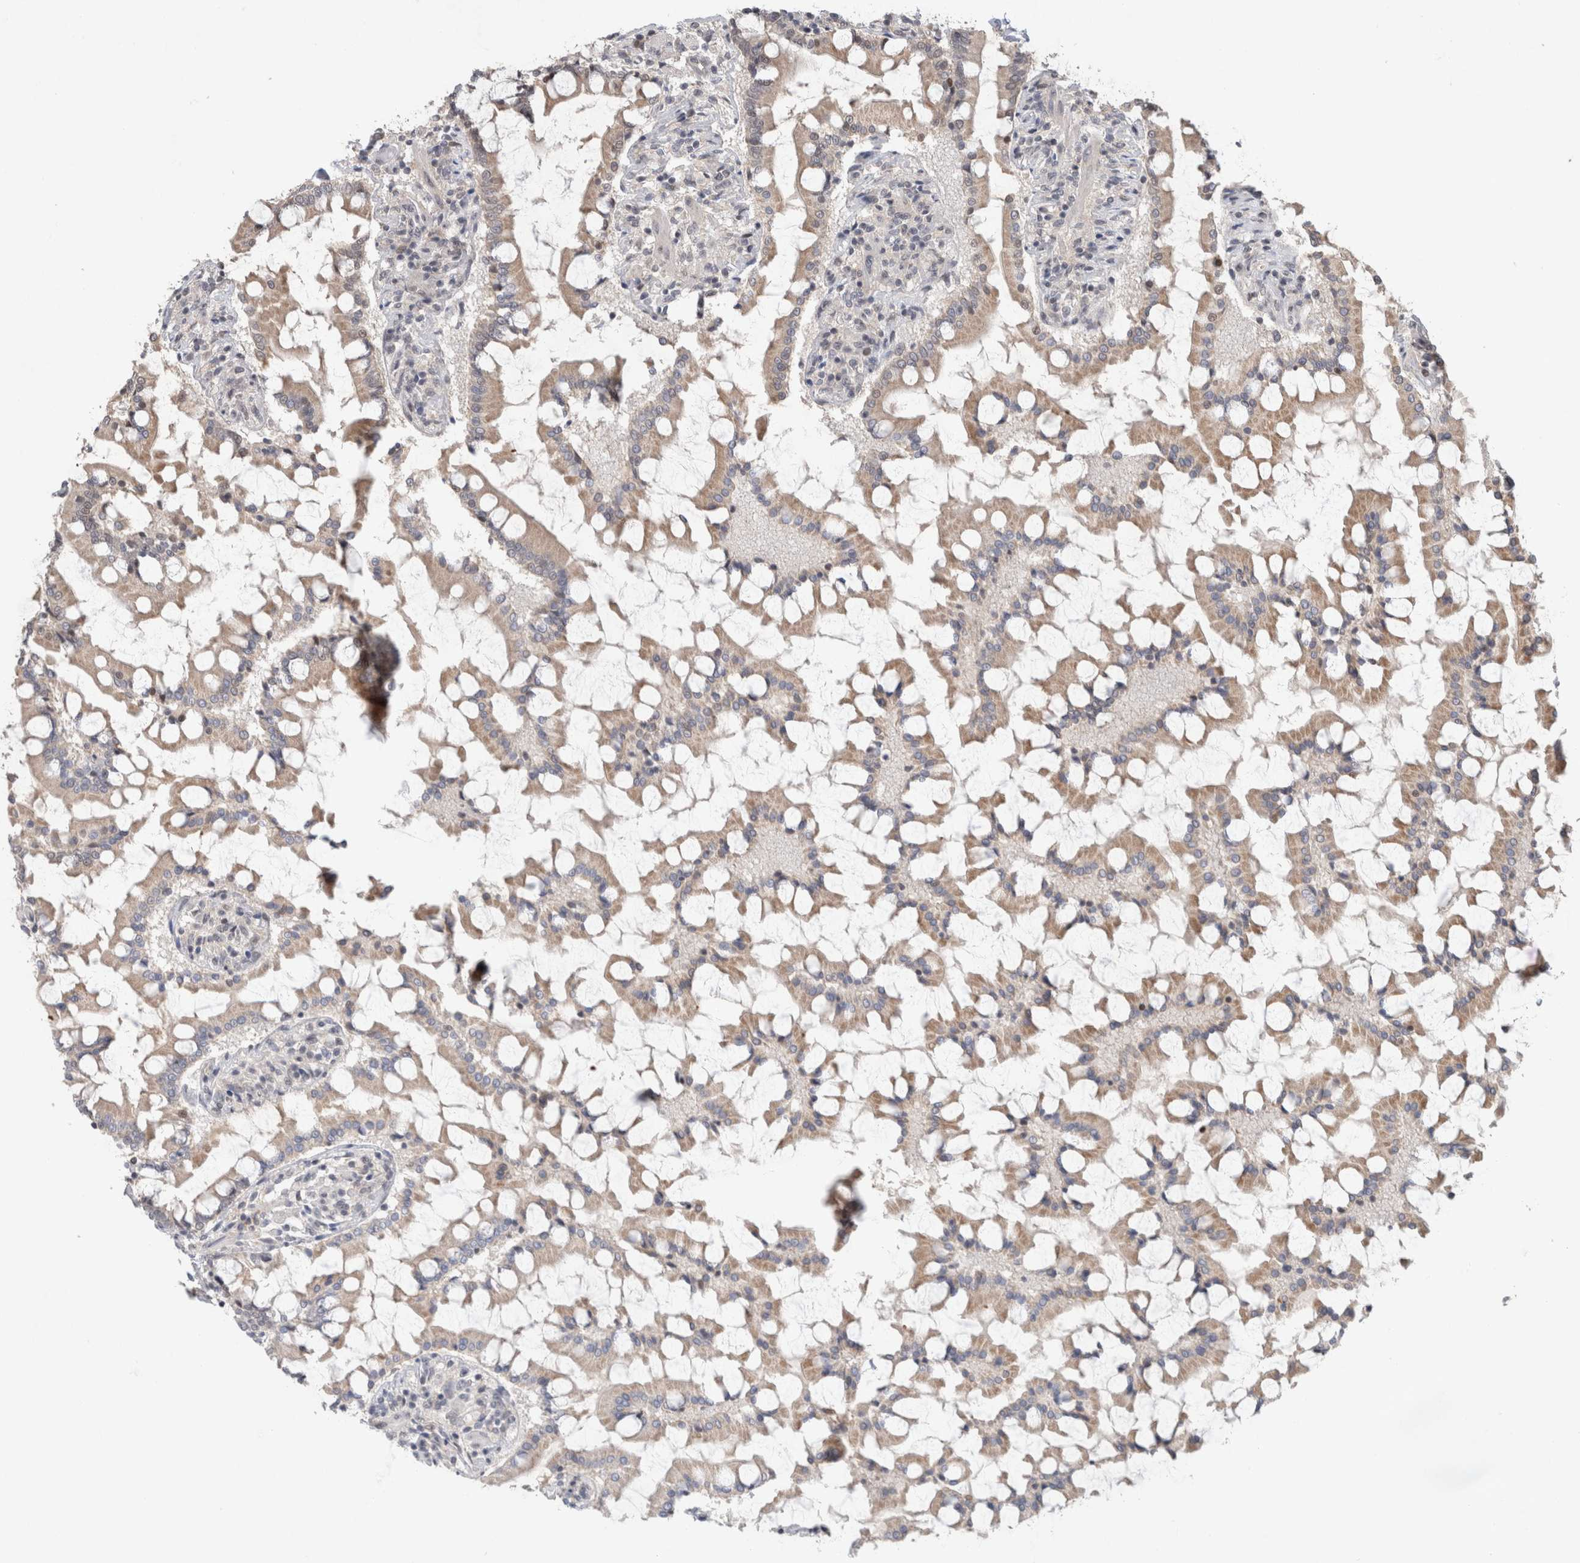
{"staining": {"intensity": "weak", "quantity": ">75%", "location": "cytoplasmic/membranous"}, "tissue": "small intestine", "cell_type": "Glandular cells", "image_type": "normal", "snomed": [{"axis": "morphology", "description": "Normal tissue, NOS"}, {"axis": "topography", "description": "Small intestine"}], "caption": "Immunohistochemistry (IHC) histopathology image of benign small intestine: human small intestine stained using immunohistochemistry (IHC) shows low levels of weak protein expression localized specifically in the cytoplasmic/membranous of glandular cells, appearing as a cytoplasmic/membranous brown color.", "gene": "SYDE2", "patient": {"sex": "male", "age": 41}}